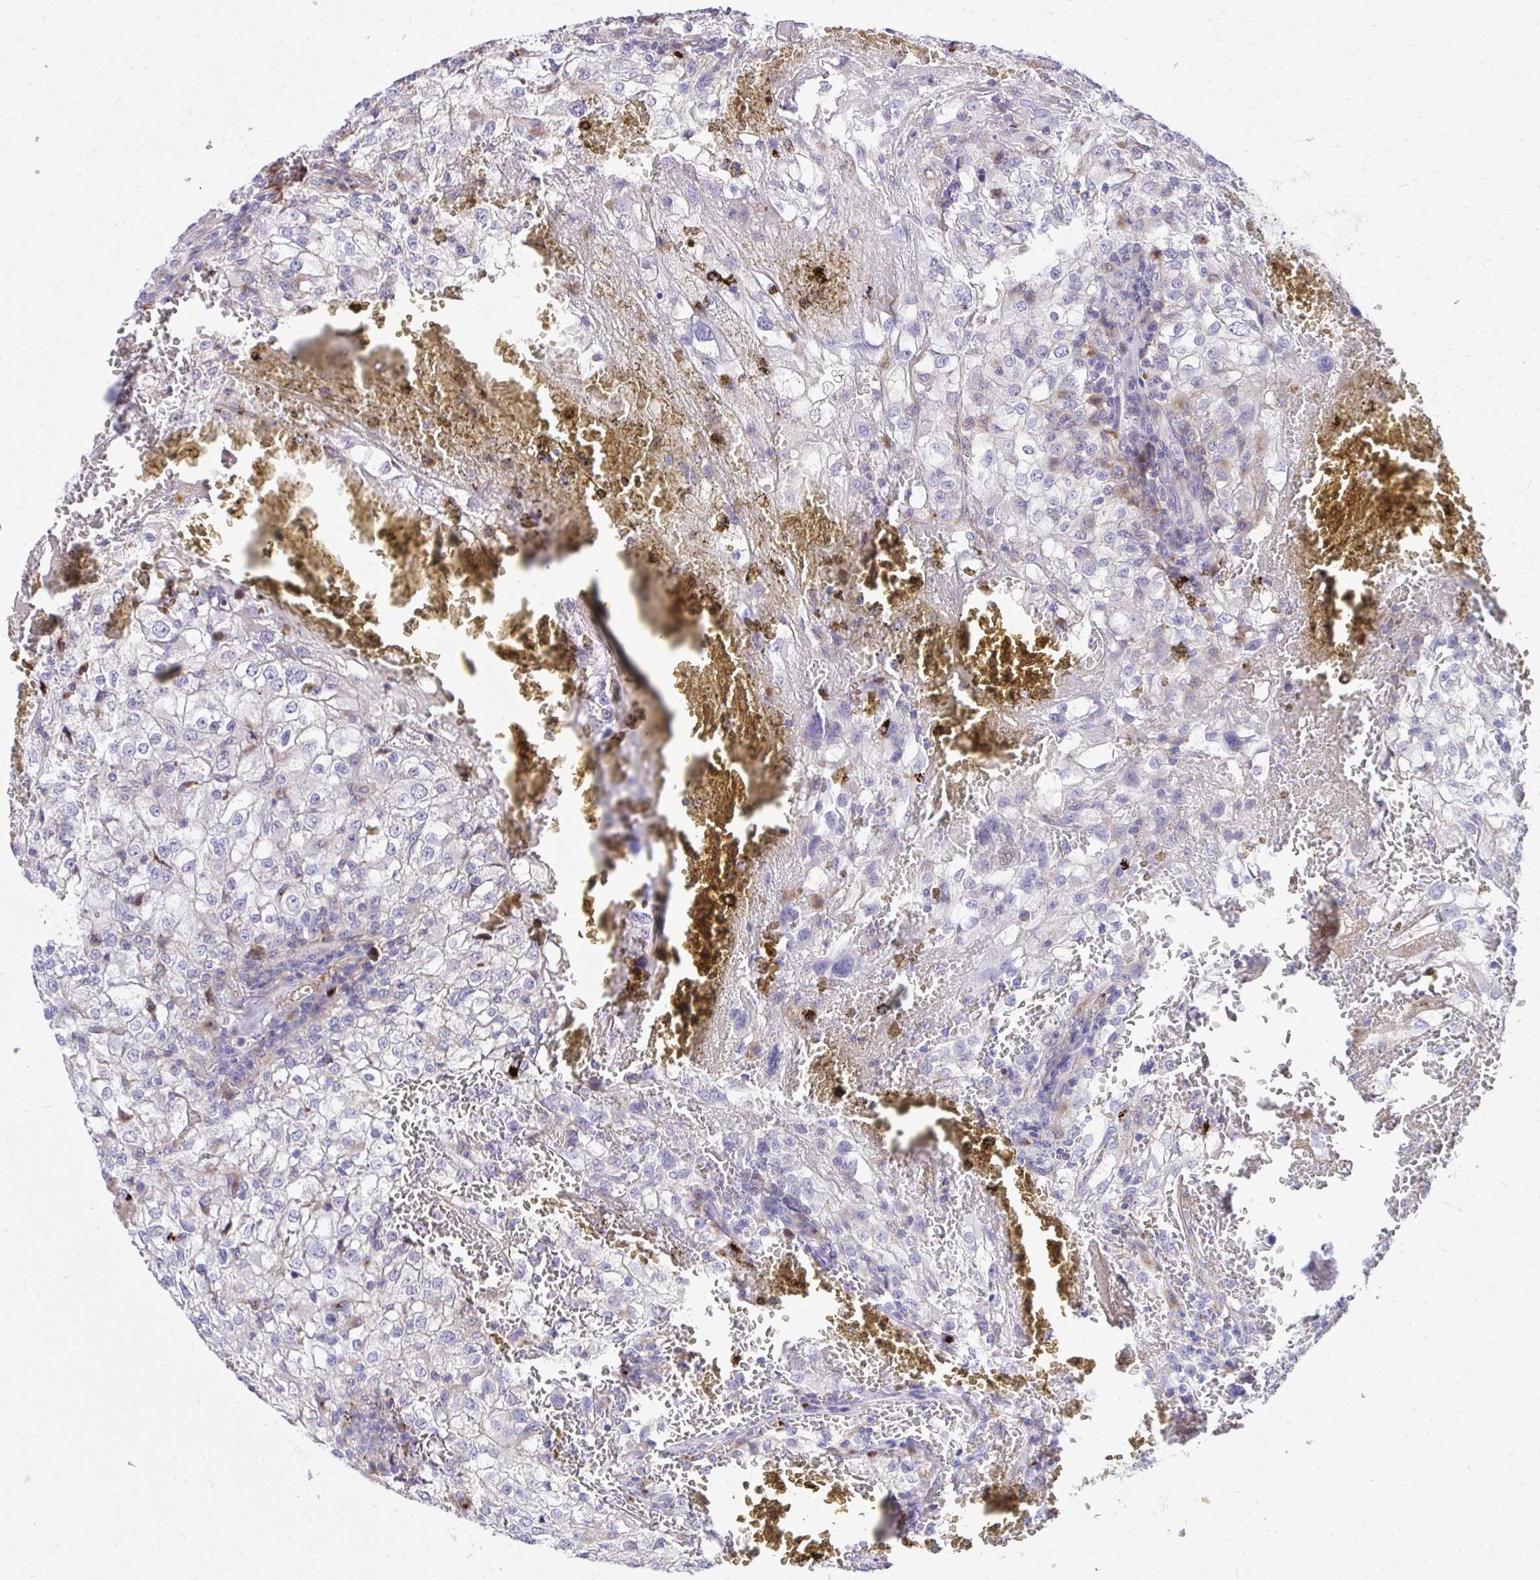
{"staining": {"intensity": "negative", "quantity": "none", "location": "none"}, "tissue": "renal cancer", "cell_type": "Tumor cells", "image_type": "cancer", "snomed": [{"axis": "morphology", "description": "Adenocarcinoma, NOS"}, {"axis": "topography", "description": "Kidney"}], "caption": "Protein analysis of renal cancer reveals no significant expression in tumor cells.", "gene": "TP53I11", "patient": {"sex": "female", "age": 74}}